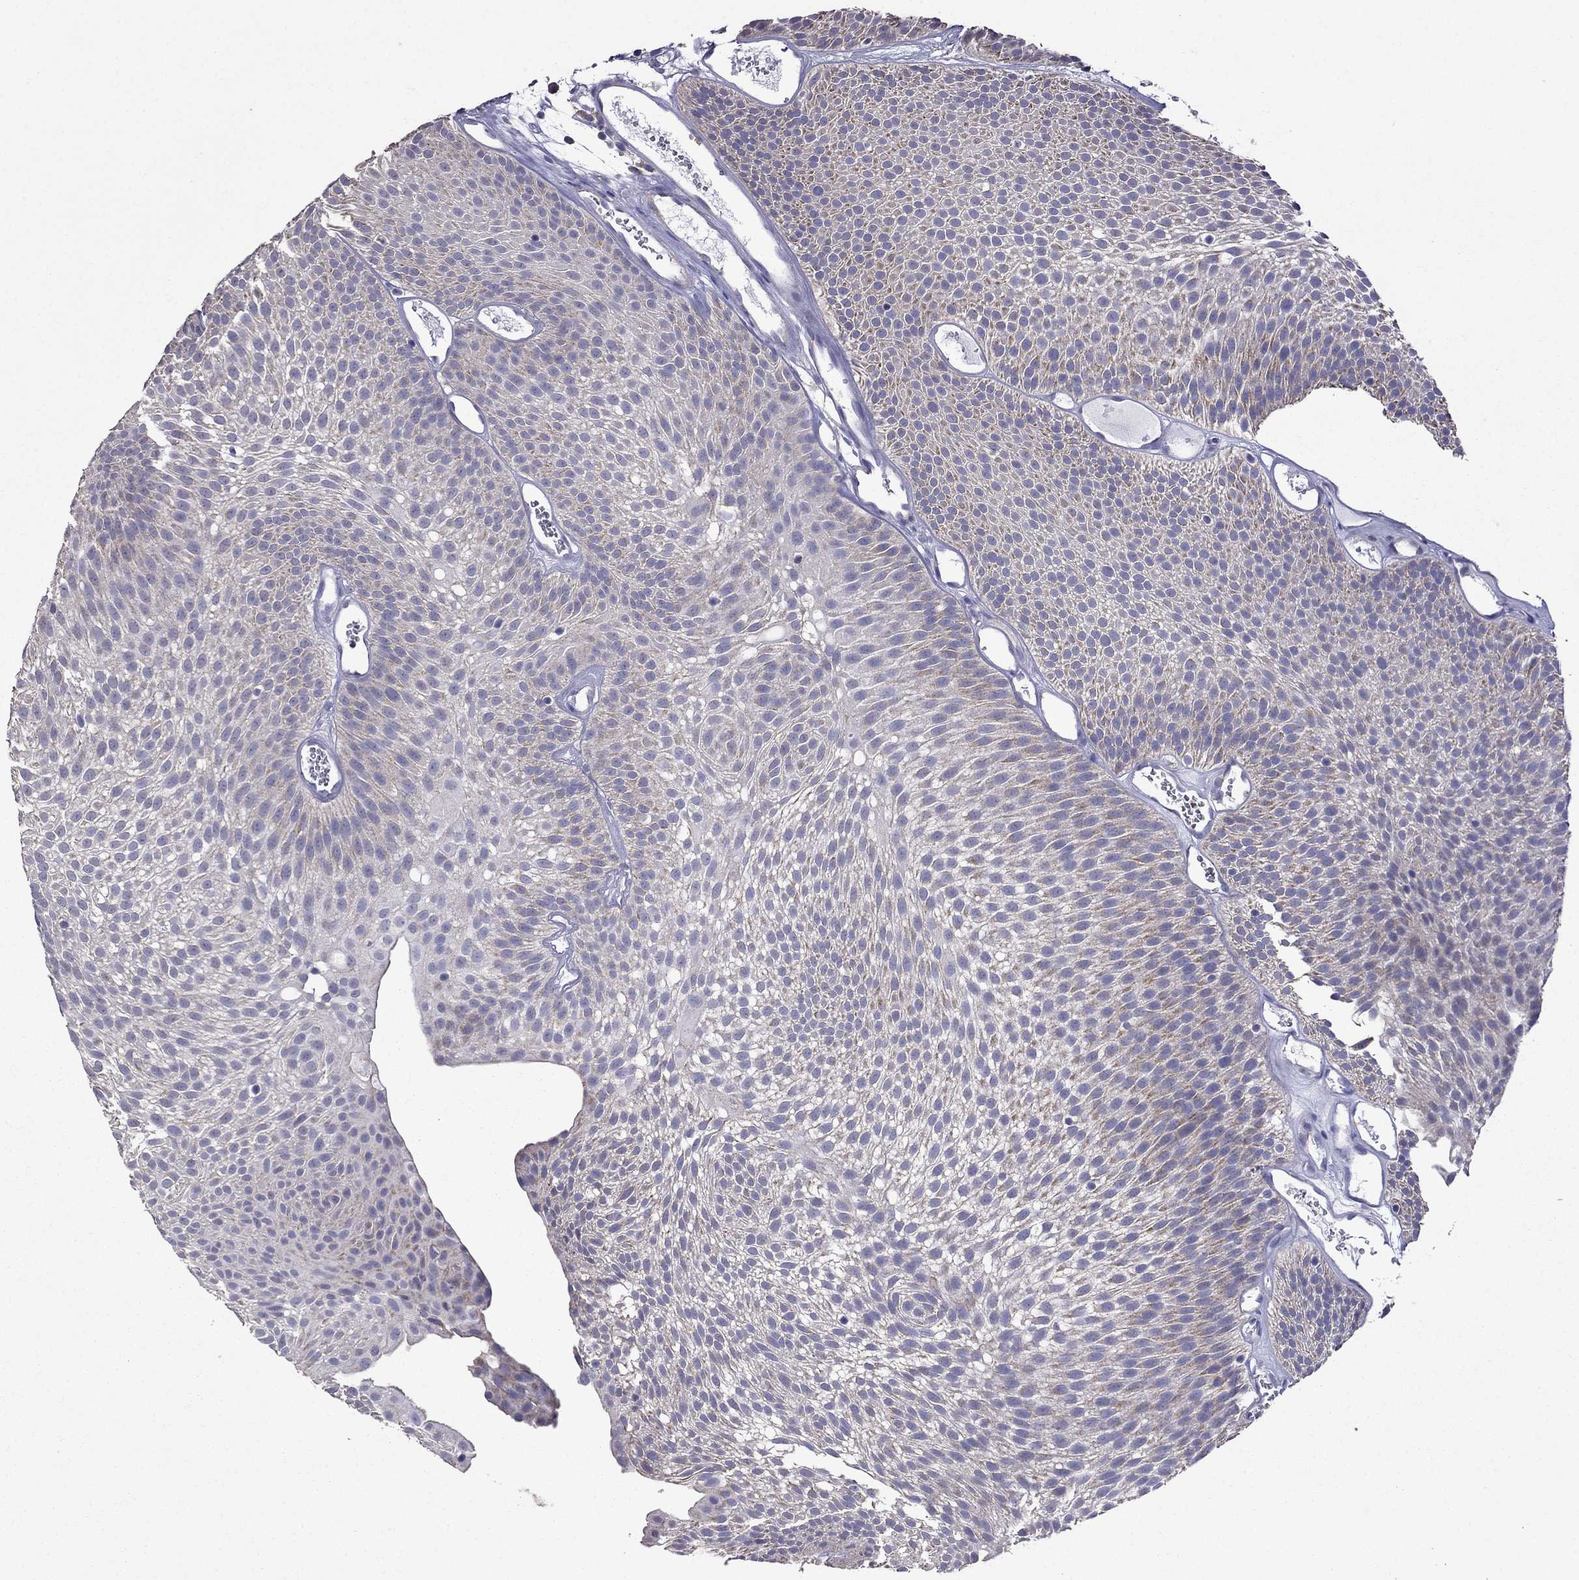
{"staining": {"intensity": "weak", "quantity": "<25%", "location": "cytoplasmic/membranous"}, "tissue": "urothelial cancer", "cell_type": "Tumor cells", "image_type": "cancer", "snomed": [{"axis": "morphology", "description": "Urothelial carcinoma, Low grade"}, {"axis": "topography", "description": "Urinary bladder"}], "caption": "Low-grade urothelial carcinoma stained for a protein using immunohistochemistry (IHC) displays no positivity tumor cells.", "gene": "AK5", "patient": {"sex": "male", "age": 52}}